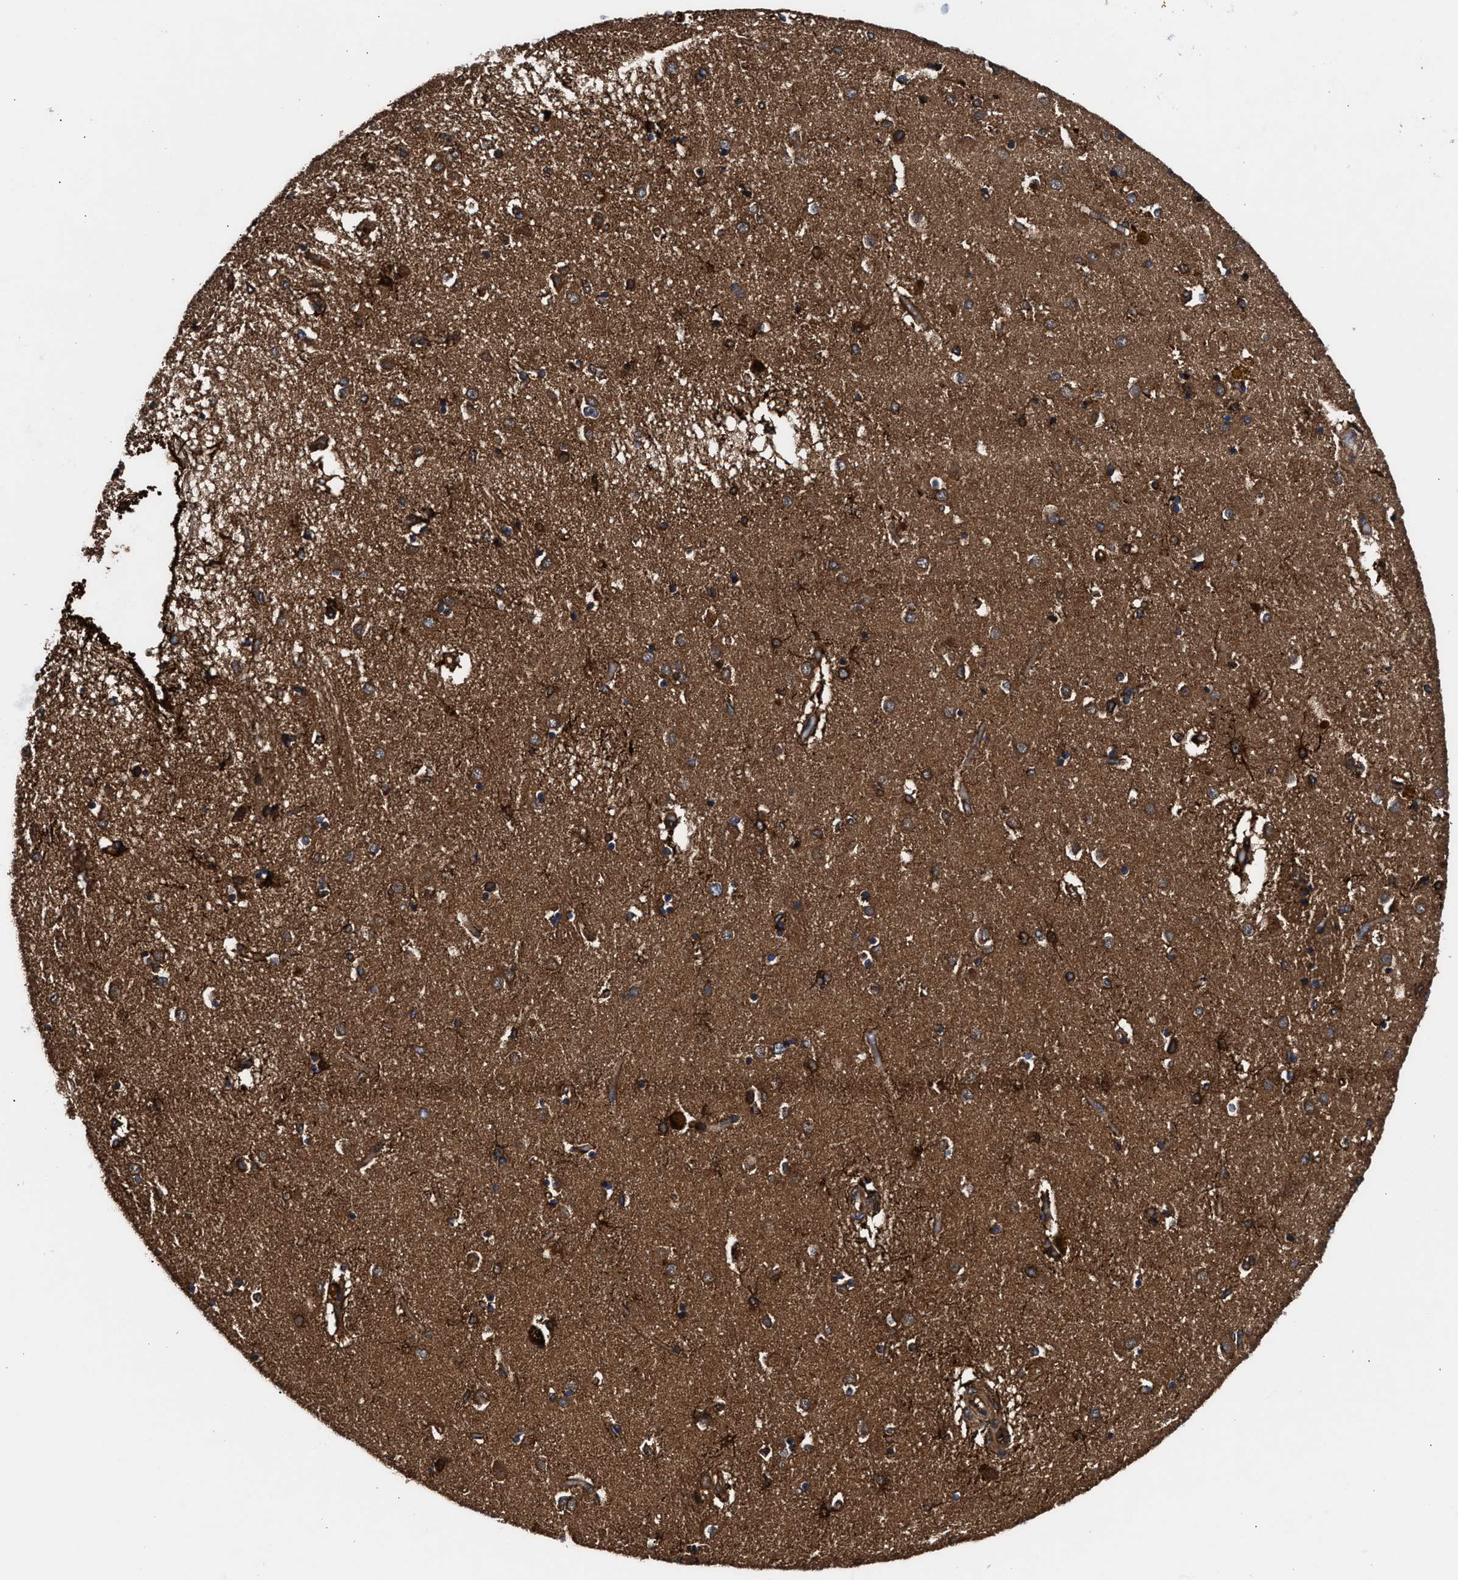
{"staining": {"intensity": "strong", "quantity": ">75%", "location": "cytoplasmic/membranous"}, "tissue": "caudate", "cell_type": "Glial cells", "image_type": "normal", "snomed": [{"axis": "morphology", "description": "Normal tissue, NOS"}, {"axis": "topography", "description": "Lateral ventricle wall"}], "caption": "Caudate stained for a protein (brown) shows strong cytoplasmic/membranous positive staining in about >75% of glial cells.", "gene": "ENSG00000286112", "patient": {"sex": "male", "age": 70}}